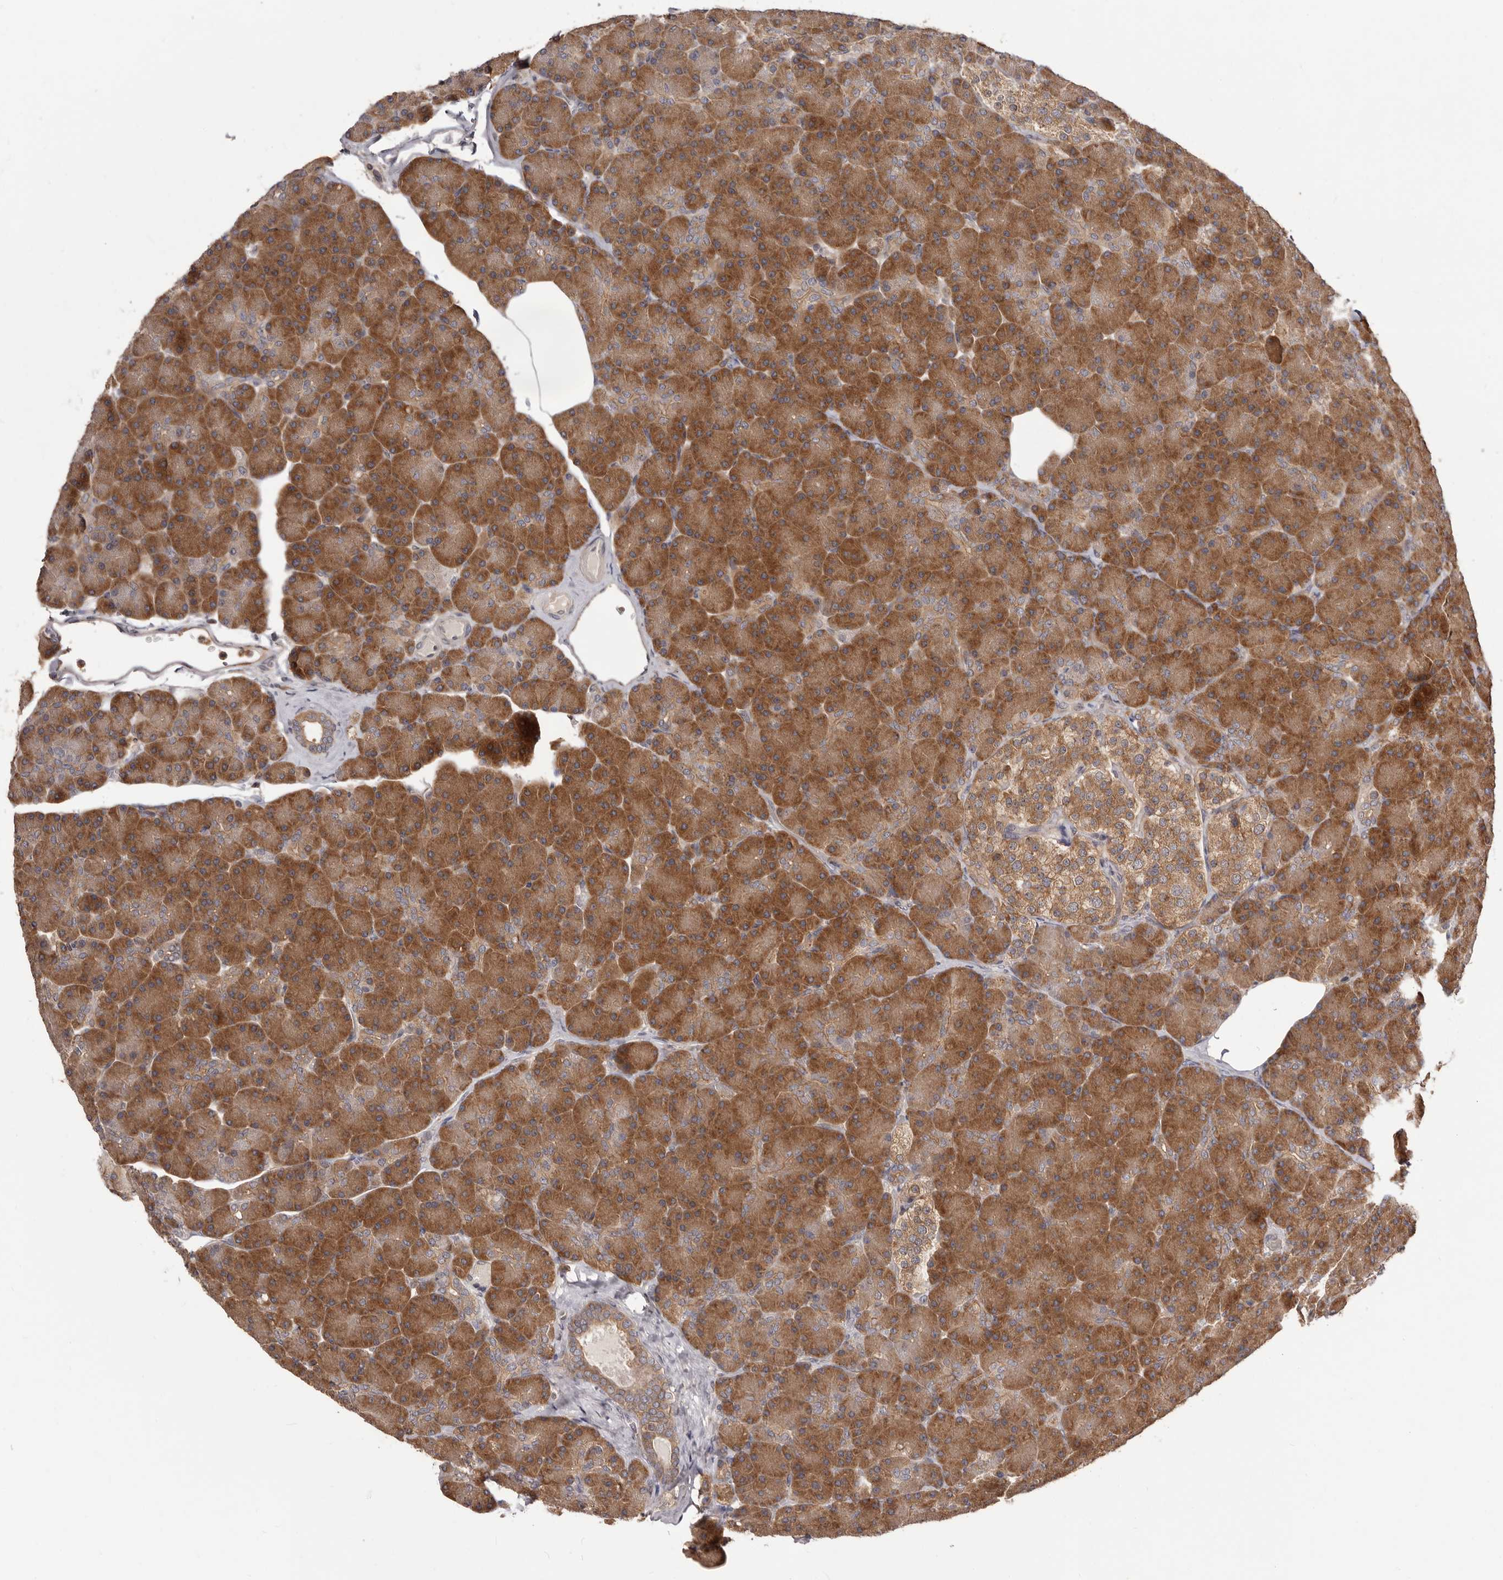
{"staining": {"intensity": "strong", "quantity": ">75%", "location": "cytoplasmic/membranous"}, "tissue": "pancreas", "cell_type": "Exocrine glandular cells", "image_type": "normal", "snomed": [{"axis": "morphology", "description": "Normal tissue, NOS"}, {"axis": "topography", "description": "Pancreas"}], "caption": "About >75% of exocrine glandular cells in normal pancreas demonstrate strong cytoplasmic/membranous protein staining as visualized by brown immunohistochemical staining.", "gene": "HBS1L", "patient": {"sex": "female", "age": 43}}